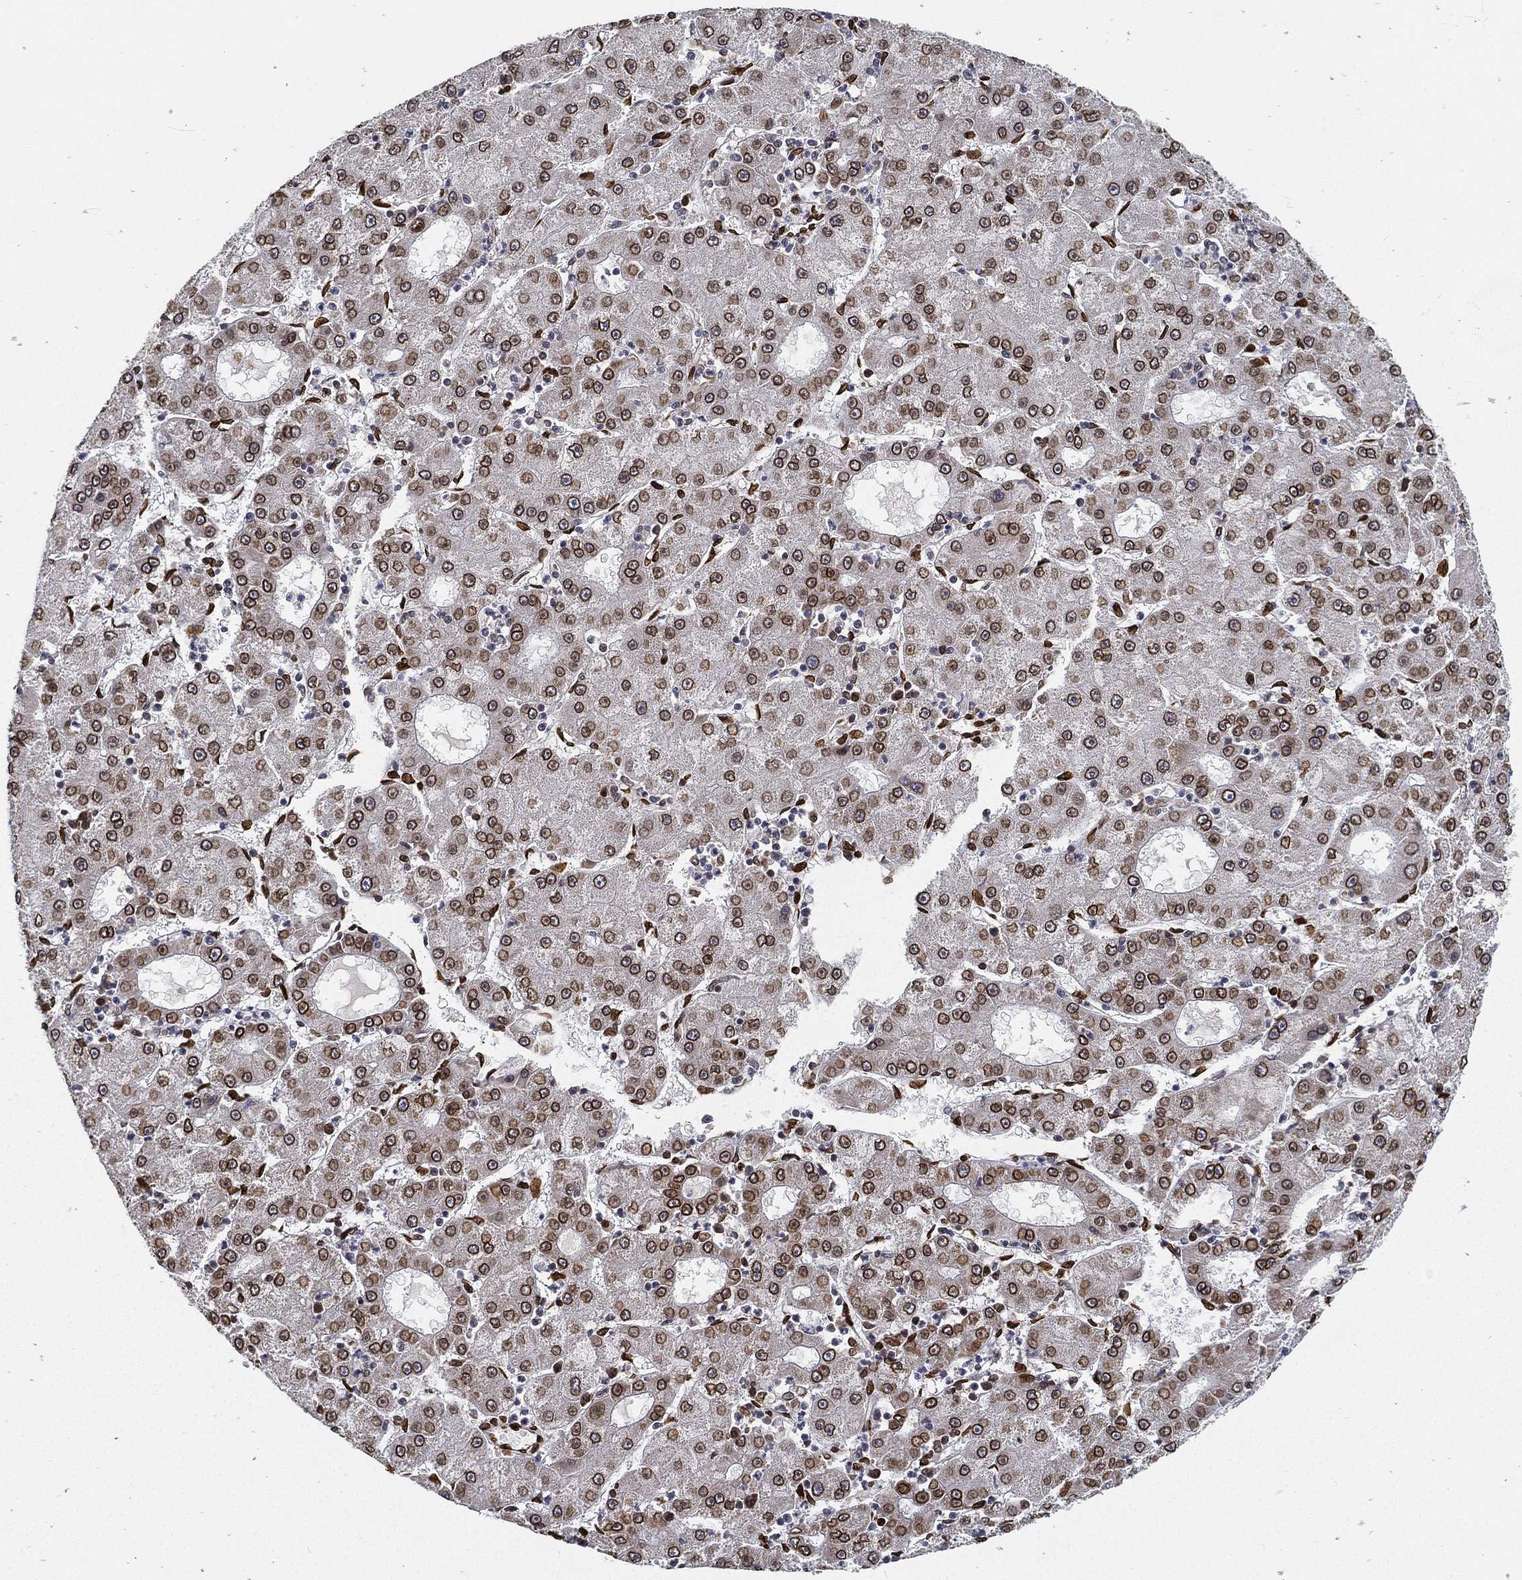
{"staining": {"intensity": "strong", "quantity": ">75%", "location": "cytoplasmic/membranous,nuclear"}, "tissue": "liver cancer", "cell_type": "Tumor cells", "image_type": "cancer", "snomed": [{"axis": "morphology", "description": "Carcinoma, Hepatocellular, NOS"}, {"axis": "topography", "description": "Liver"}], "caption": "Tumor cells exhibit high levels of strong cytoplasmic/membranous and nuclear staining in approximately >75% of cells in human liver cancer.", "gene": "PALB2", "patient": {"sex": "male", "age": 73}}